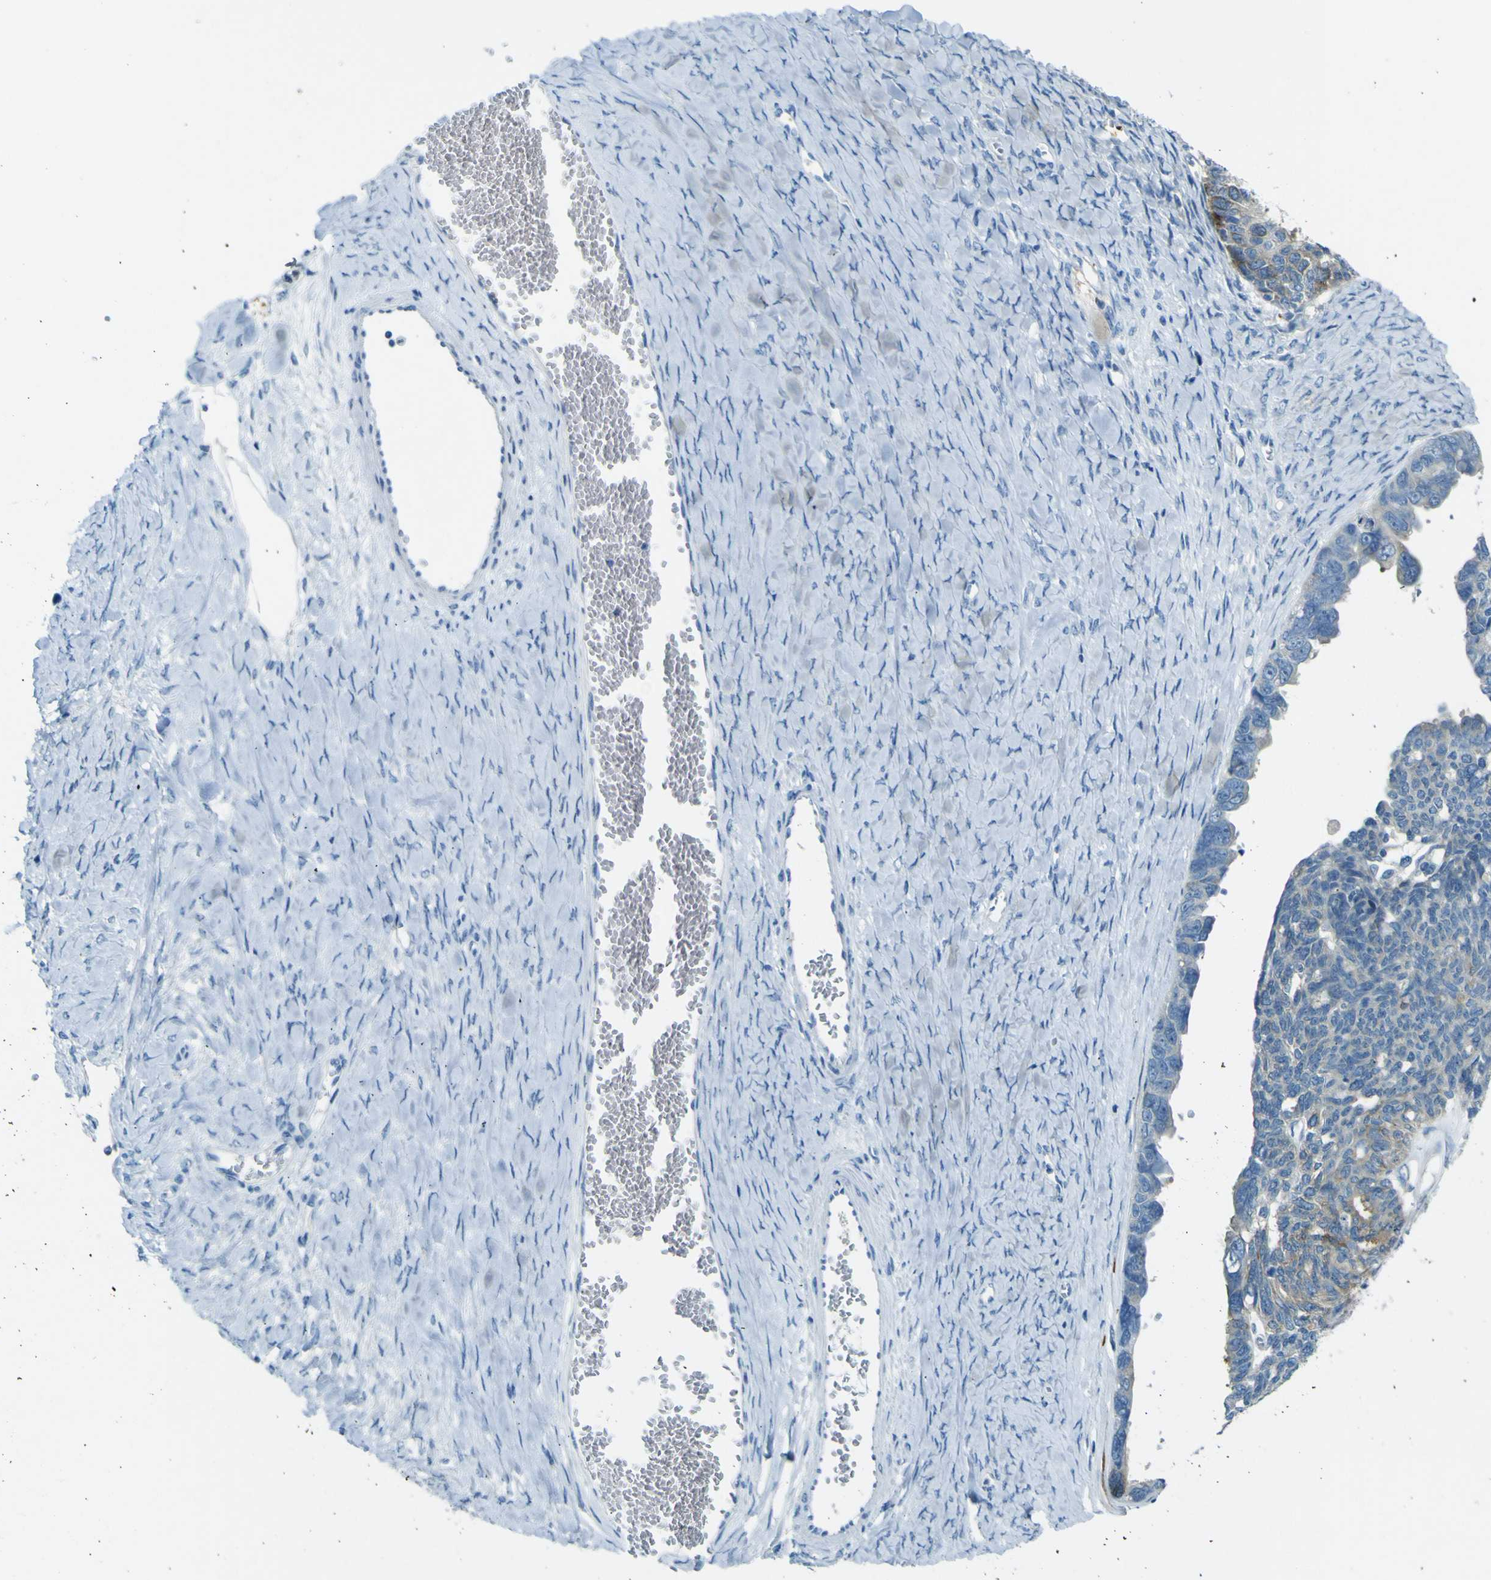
{"staining": {"intensity": "strong", "quantity": "<25%", "location": "cytoplasmic/membranous"}, "tissue": "ovarian cancer", "cell_type": "Tumor cells", "image_type": "cancer", "snomed": [{"axis": "morphology", "description": "Cystadenocarcinoma, serous, NOS"}, {"axis": "topography", "description": "Ovary"}], "caption": "Tumor cells display medium levels of strong cytoplasmic/membranous positivity in about <25% of cells in ovarian cancer (serous cystadenocarcinoma). (Brightfield microscopy of DAB IHC at high magnification).", "gene": "SORCS1", "patient": {"sex": "female", "age": 79}}